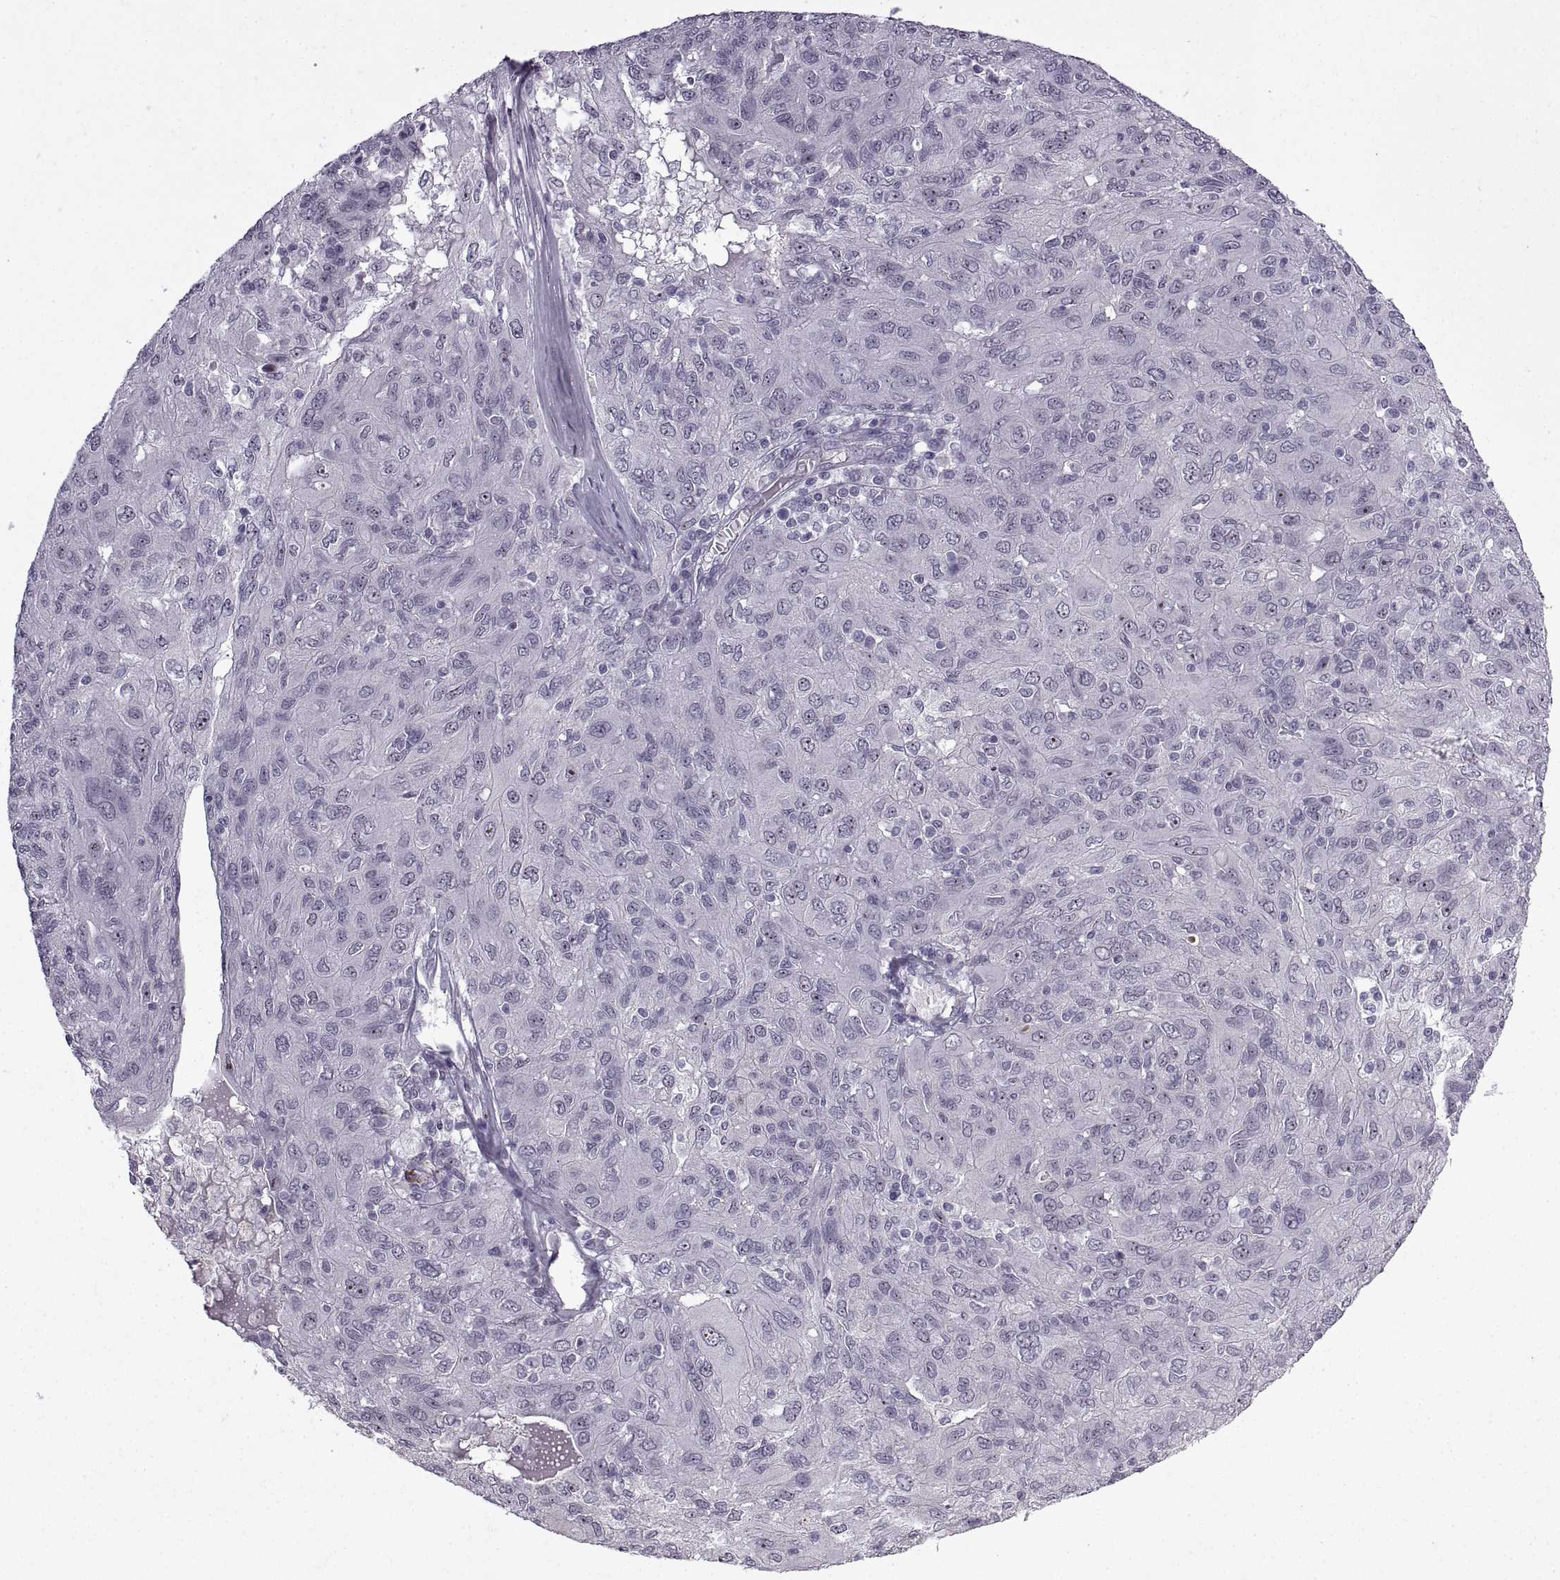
{"staining": {"intensity": "weak", "quantity": "<25%", "location": "nuclear"}, "tissue": "ovarian cancer", "cell_type": "Tumor cells", "image_type": "cancer", "snomed": [{"axis": "morphology", "description": "Carcinoma, endometroid"}, {"axis": "topography", "description": "Ovary"}], "caption": "IHC of endometroid carcinoma (ovarian) exhibits no positivity in tumor cells.", "gene": "SINHCAF", "patient": {"sex": "female", "age": 50}}